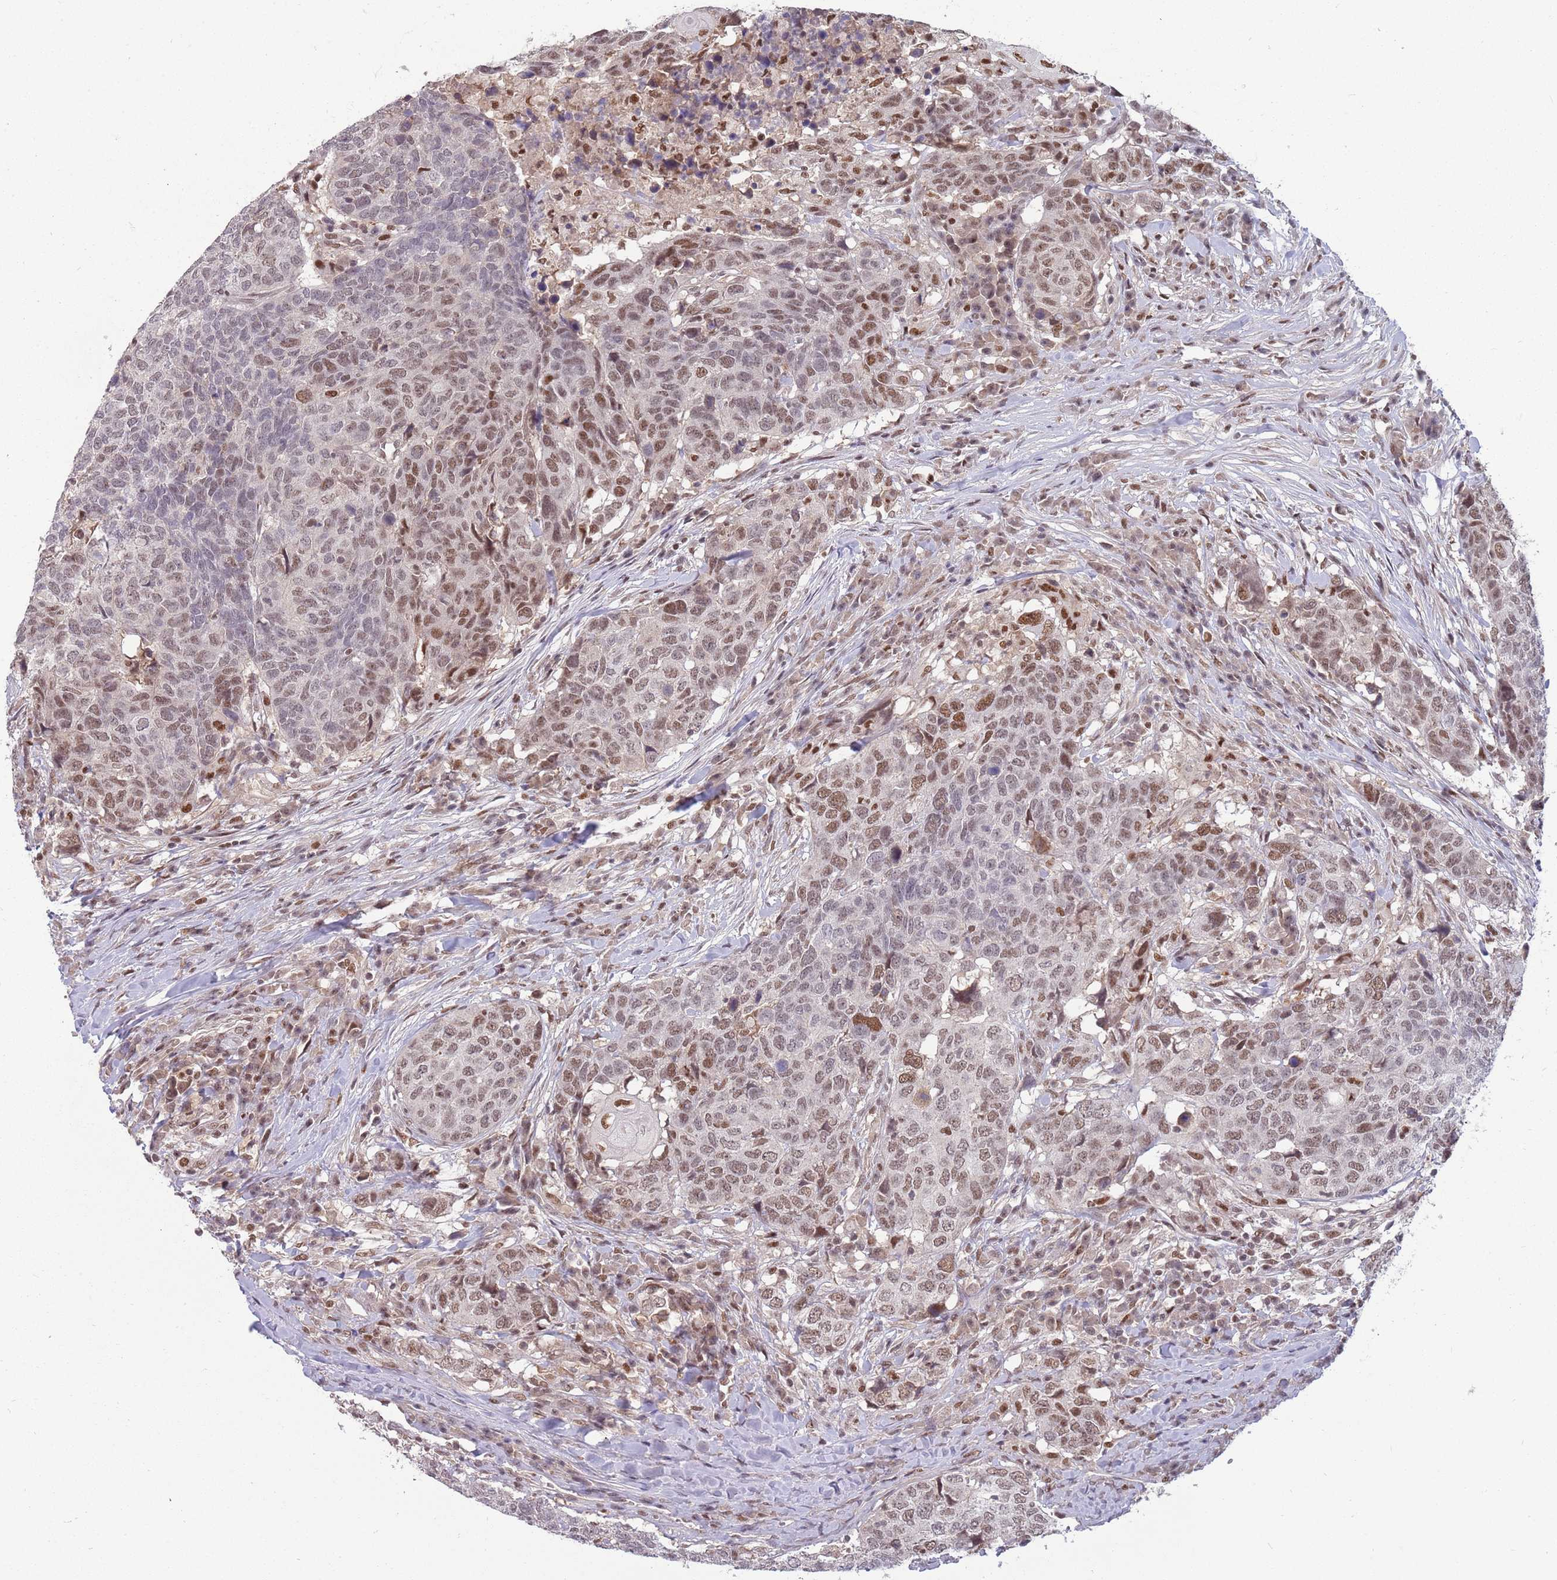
{"staining": {"intensity": "moderate", "quantity": ">75%", "location": "nuclear"}, "tissue": "head and neck cancer", "cell_type": "Tumor cells", "image_type": "cancer", "snomed": [{"axis": "morphology", "description": "Normal tissue, NOS"}, {"axis": "morphology", "description": "Squamous cell carcinoma, NOS"}, {"axis": "topography", "description": "Skeletal muscle"}, {"axis": "topography", "description": "Vascular tissue"}, {"axis": "topography", "description": "Peripheral nerve tissue"}, {"axis": "topography", "description": "Head-Neck"}], "caption": "This photomicrograph reveals immunohistochemistry staining of human head and neck cancer (squamous cell carcinoma), with medium moderate nuclear expression in about >75% of tumor cells.", "gene": "ZBTB7A", "patient": {"sex": "male", "age": 66}}